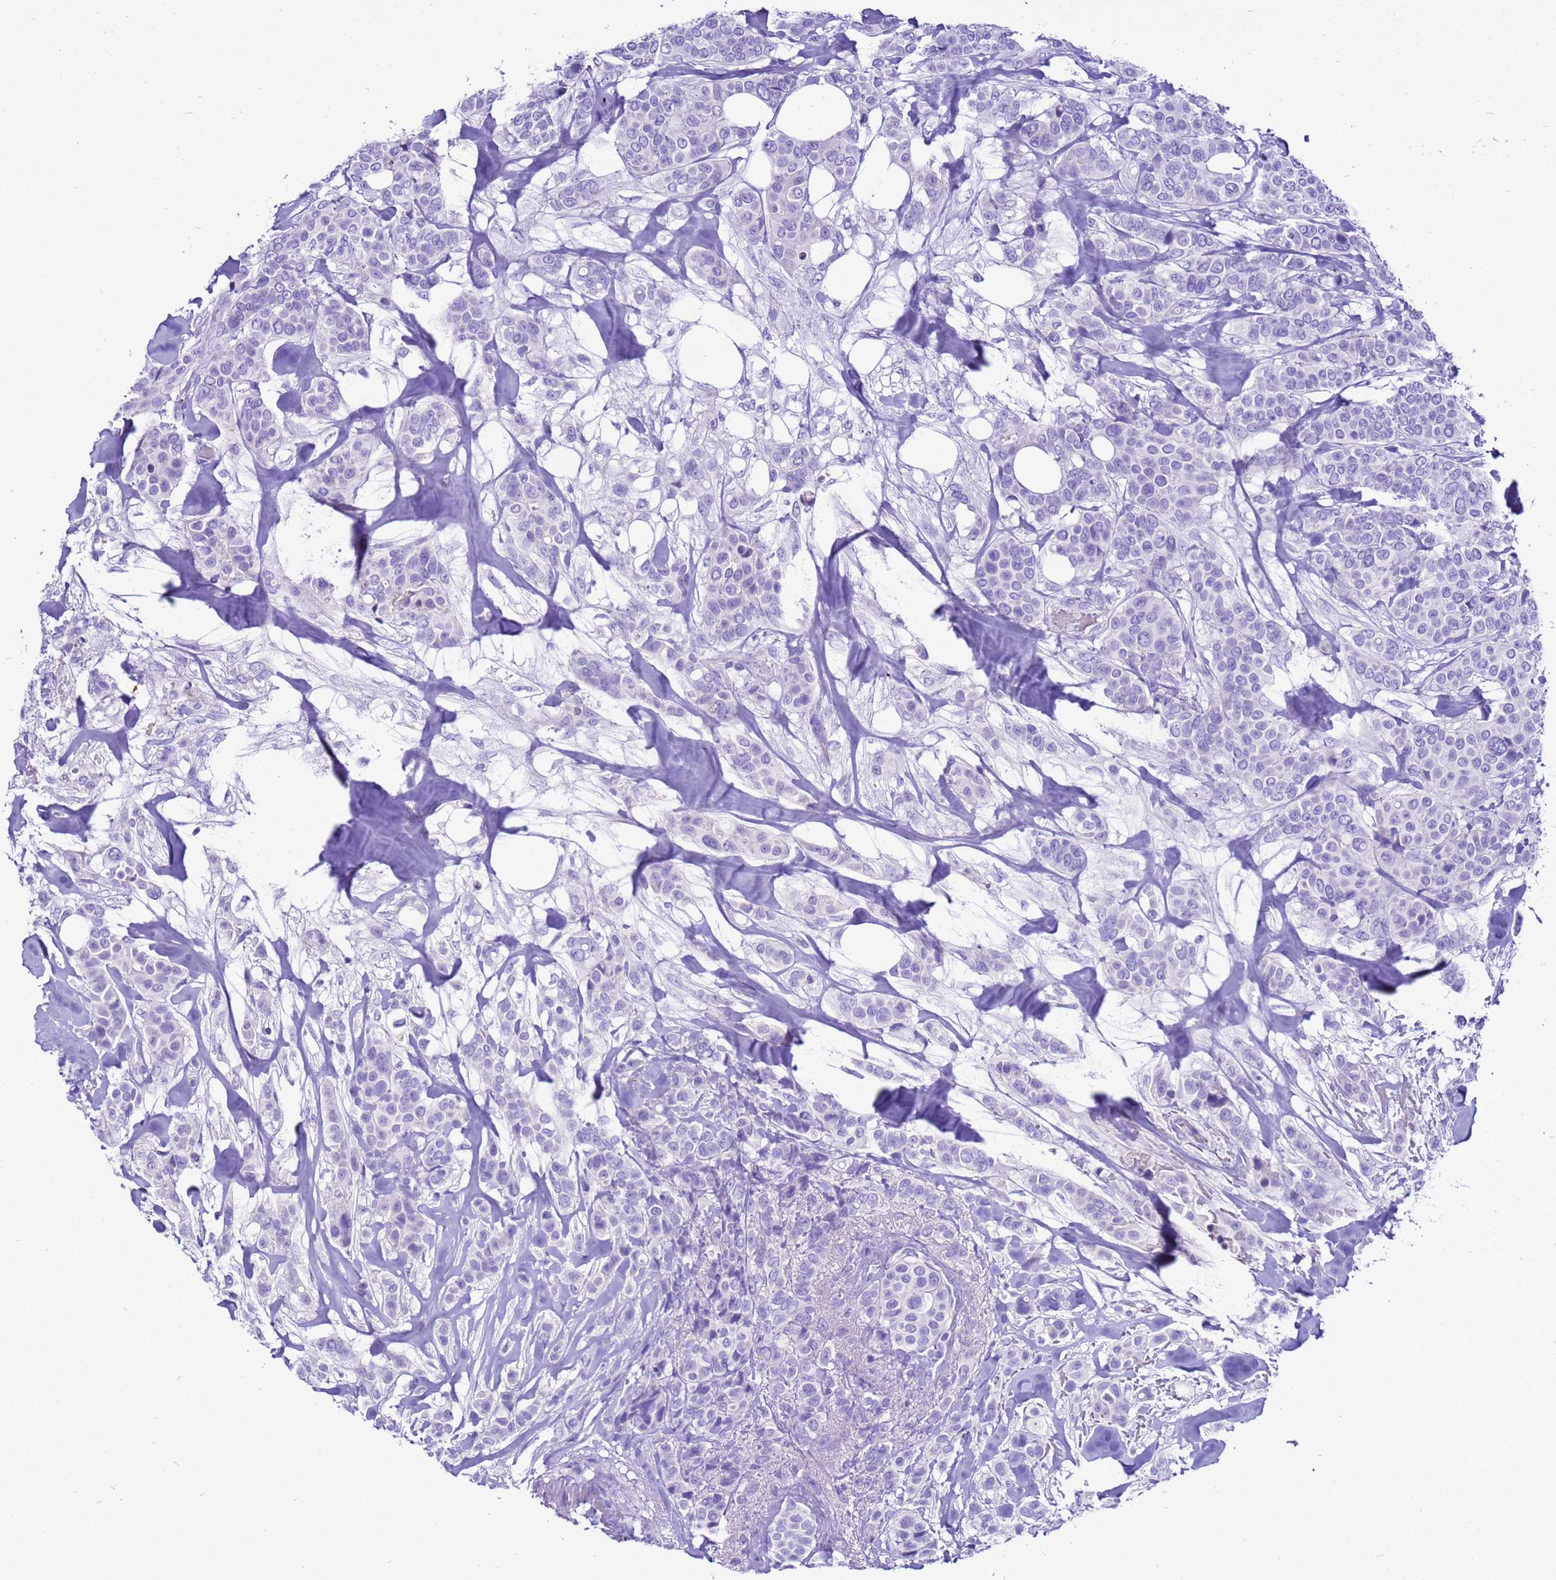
{"staining": {"intensity": "negative", "quantity": "none", "location": "none"}, "tissue": "breast cancer", "cell_type": "Tumor cells", "image_type": "cancer", "snomed": [{"axis": "morphology", "description": "Lobular carcinoma"}, {"axis": "topography", "description": "Breast"}], "caption": "The IHC photomicrograph has no significant positivity in tumor cells of breast cancer (lobular carcinoma) tissue.", "gene": "BEST2", "patient": {"sex": "female", "age": 51}}